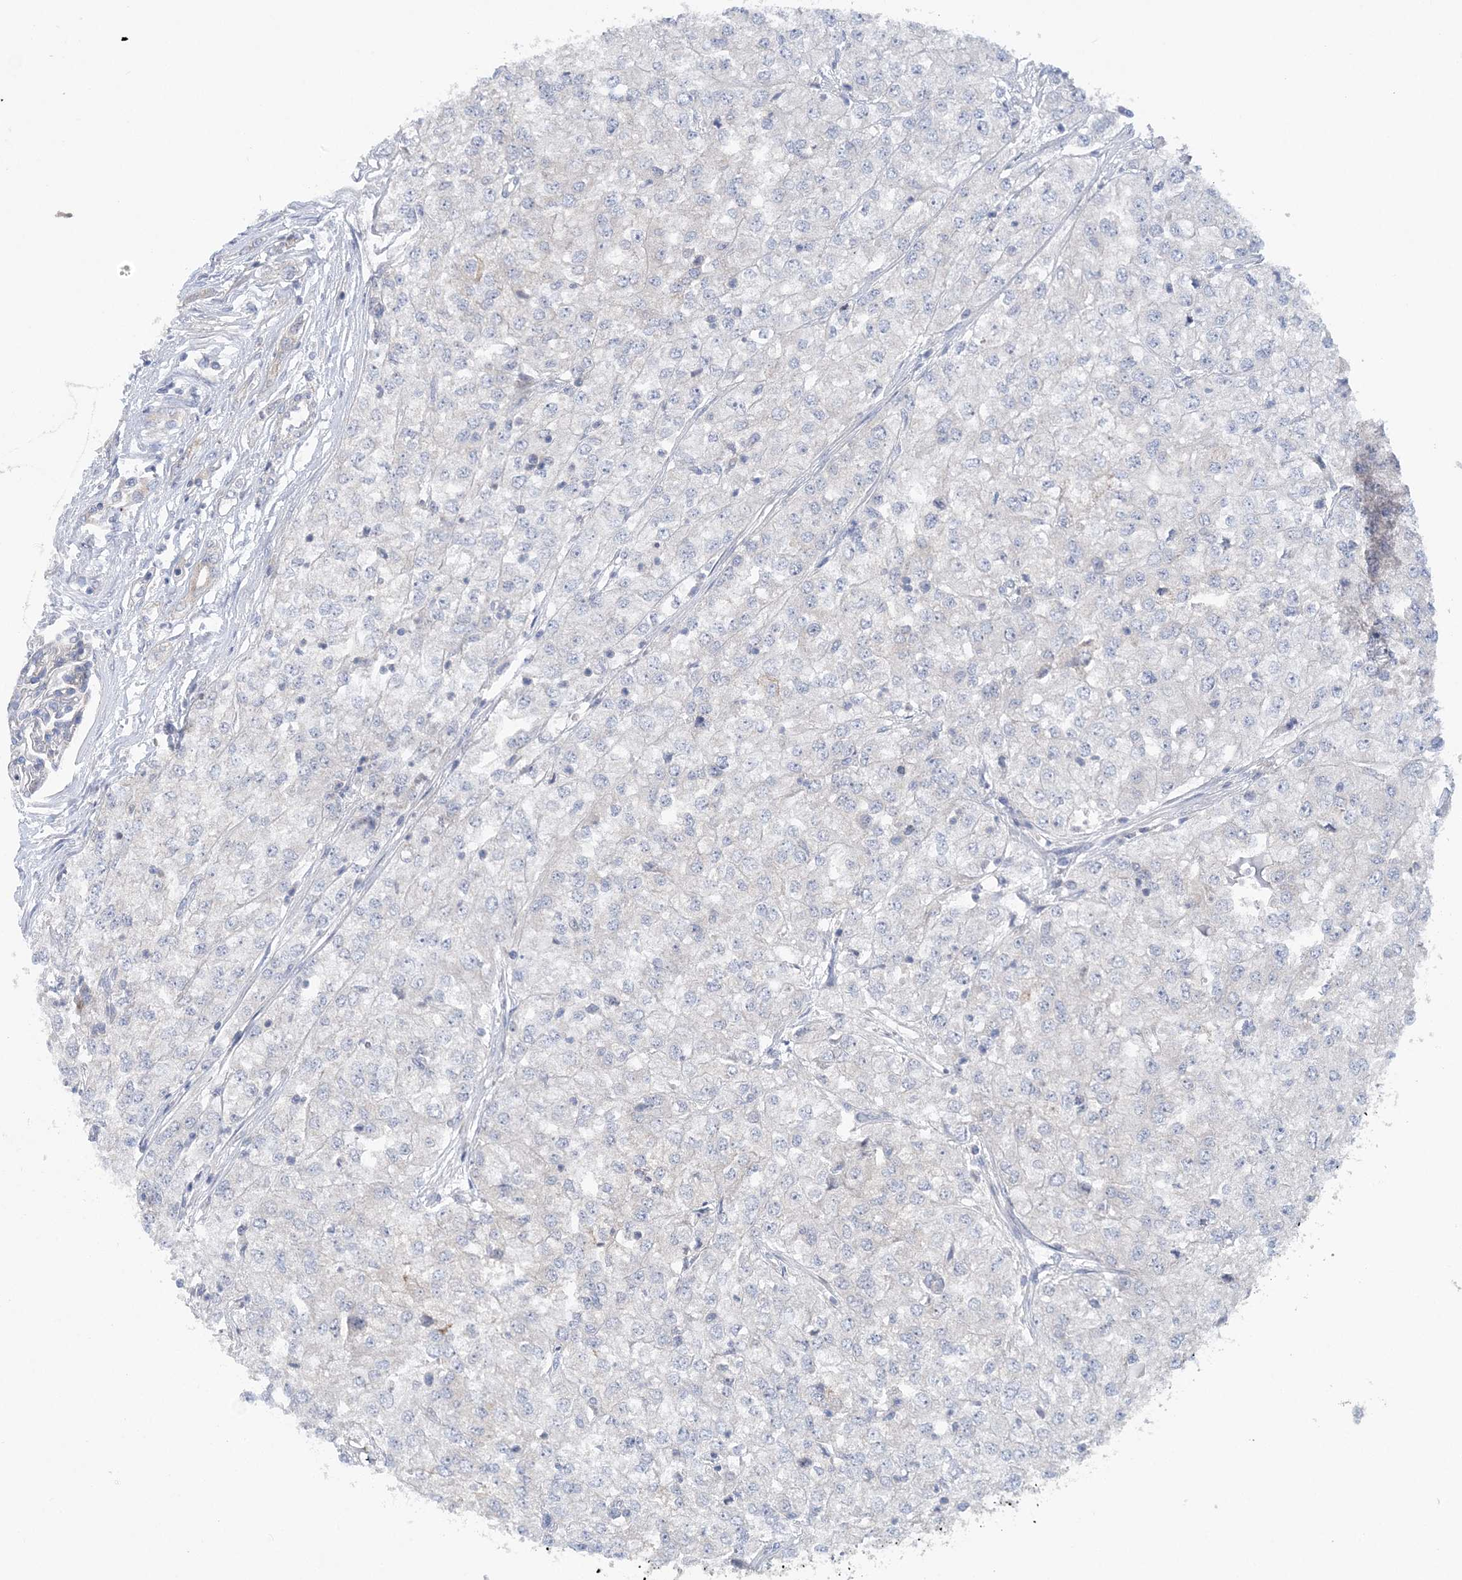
{"staining": {"intensity": "negative", "quantity": "none", "location": "none"}, "tissue": "renal cancer", "cell_type": "Tumor cells", "image_type": "cancer", "snomed": [{"axis": "morphology", "description": "Adenocarcinoma, NOS"}, {"axis": "topography", "description": "Kidney"}], "caption": "This is an immunohistochemistry image of adenocarcinoma (renal). There is no positivity in tumor cells.", "gene": "COPE", "patient": {"sex": "female", "age": 54}}